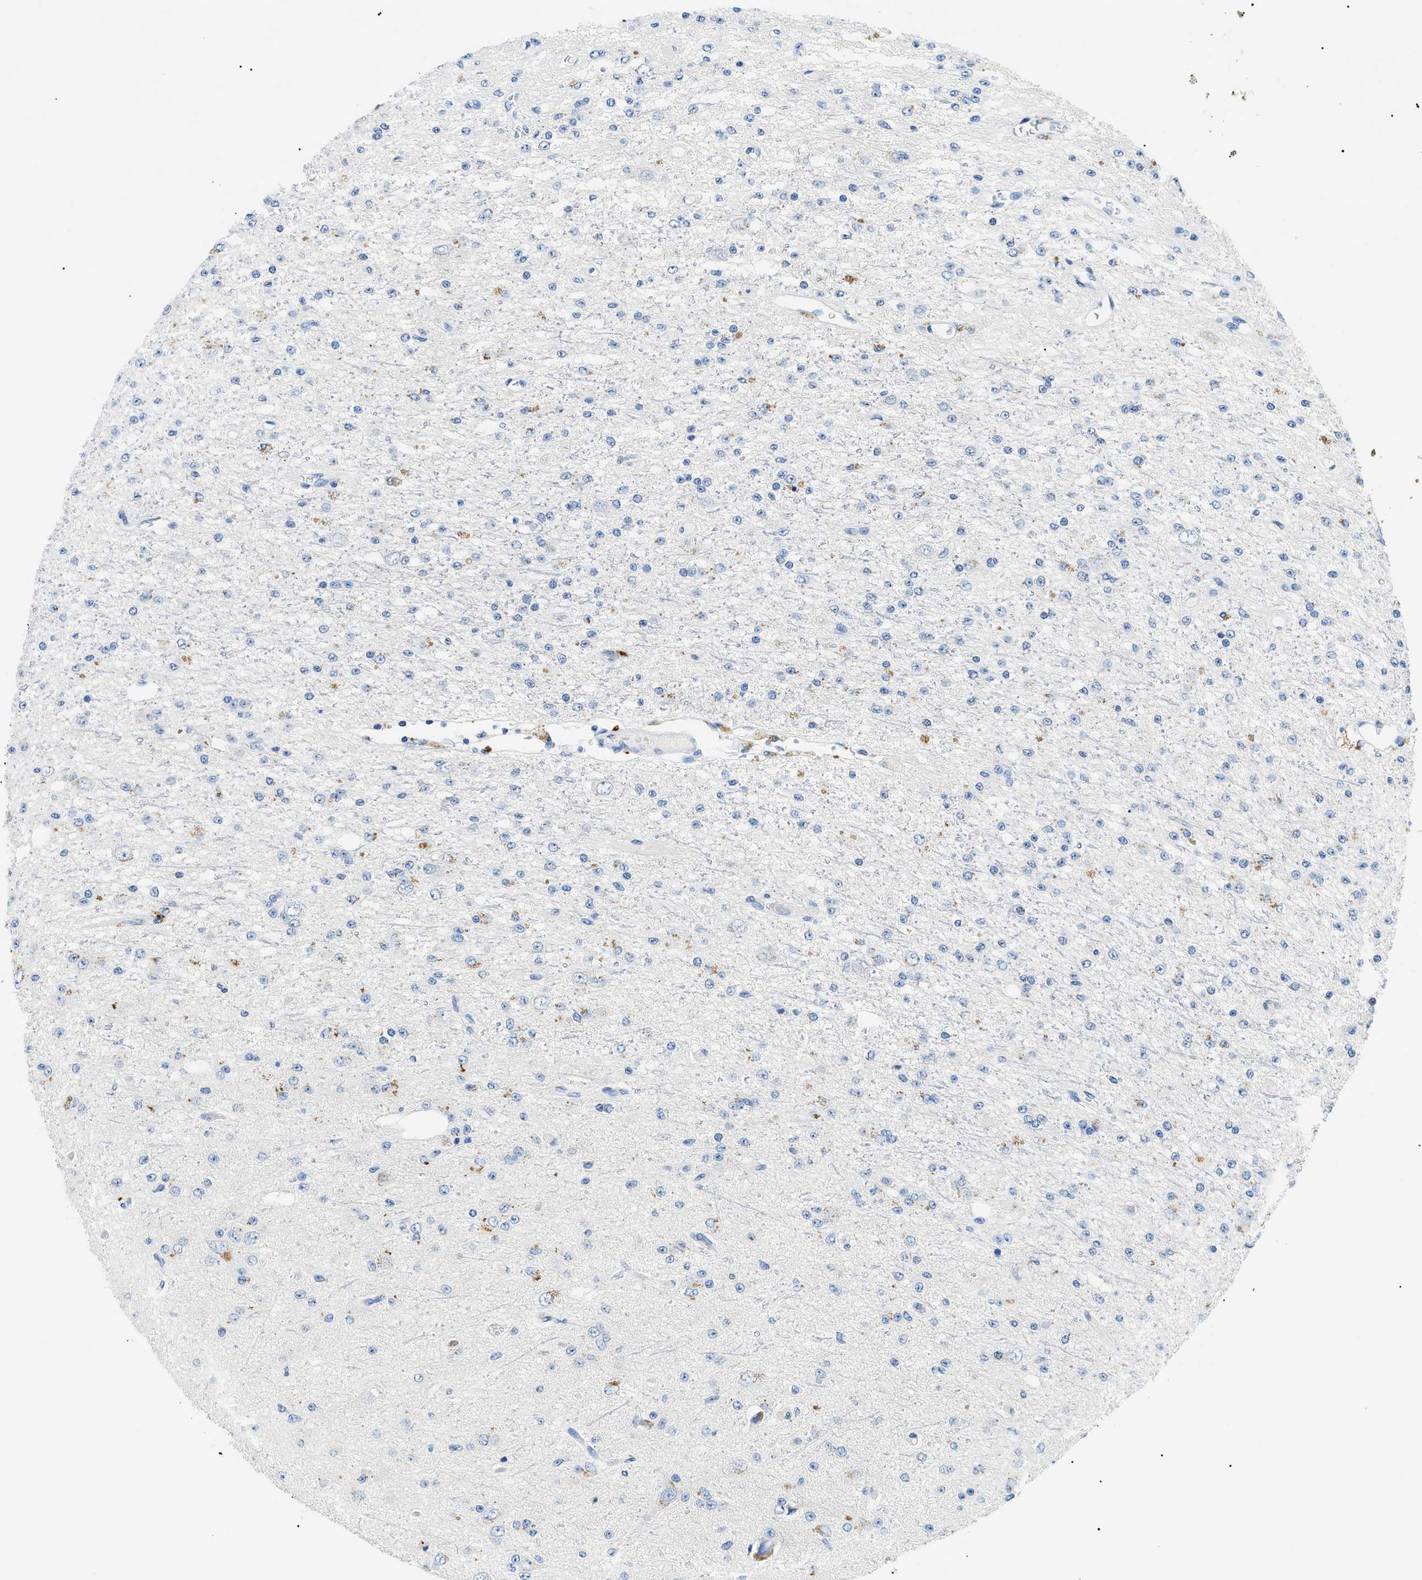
{"staining": {"intensity": "weak", "quantity": "<25%", "location": "cytoplasmic/membranous"}, "tissue": "glioma", "cell_type": "Tumor cells", "image_type": "cancer", "snomed": [{"axis": "morphology", "description": "Glioma, malignant, Low grade"}, {"axis": "topography", "description": "Brain"}], "caption": "High magnification brightfield microscopy of glioma stained with DAB (brown) and counterstained with hematoxylin (blue): tumor cells show no significant staining. (IHC, brightfield microscopy, high magnification).", "gene": "SMARCC1", "patient": {"sex": "male", "age": 38}}